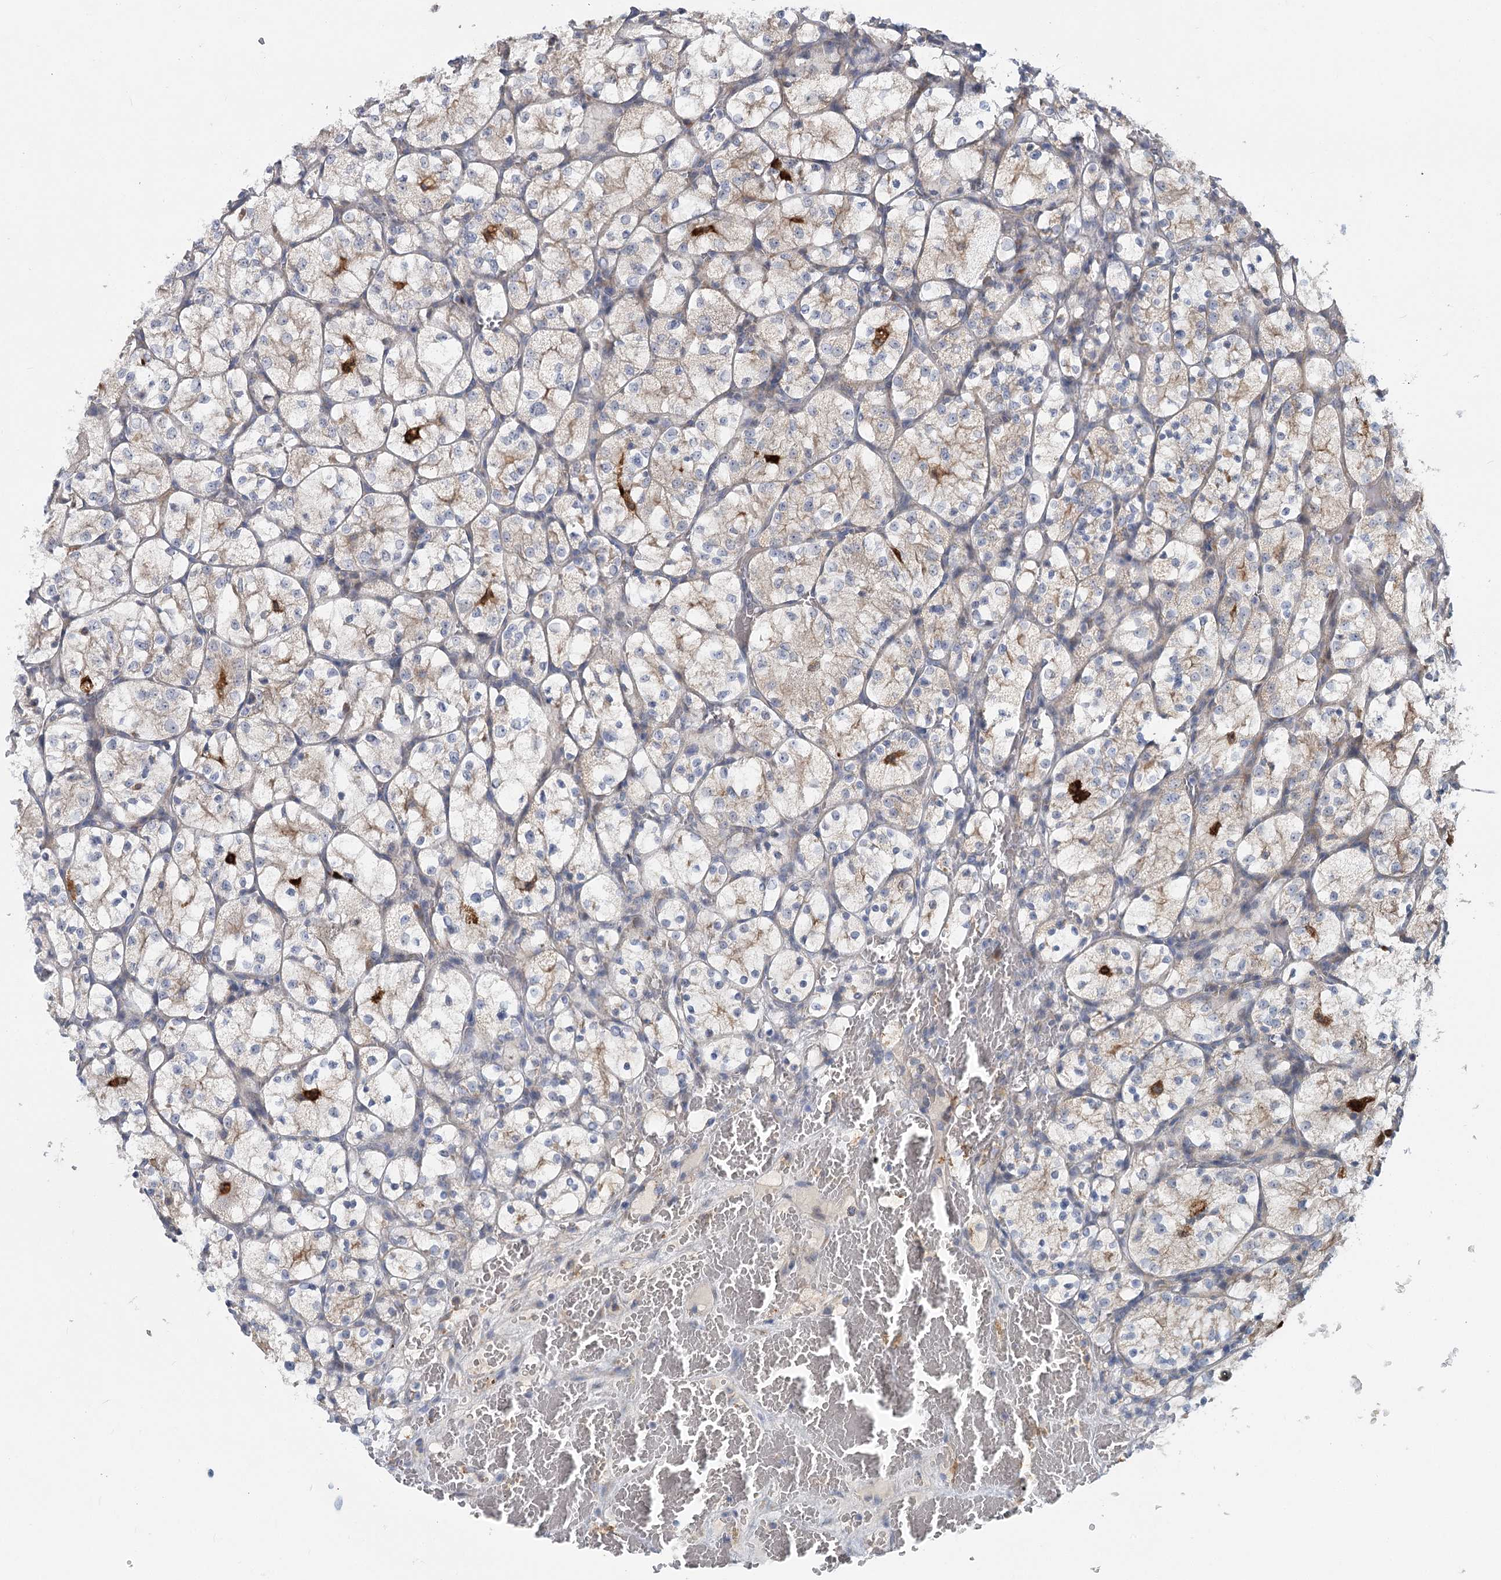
{"staining": {"intensity": "strong", "quantity": "<25%", "location": "cytoplasmic/membranous"}, "tissue": "renal cancer", "cell_type": "Tumor cells", "image_type": "cancer", "snomed": [{"axis": "morphology", "description": "Adenocarcinoma, NOS"}, {"axis": "topography", "description": "Kidney"}], "caption": "Protein positivity by immunohistochemistry (IHC) reveals strong cytoplasmic/membranous staining in approximately <25% of tumor cells in adenocarcinoma (renal).", "gene": "CIB4", "patient": {"sex": "female", "age": 69}}